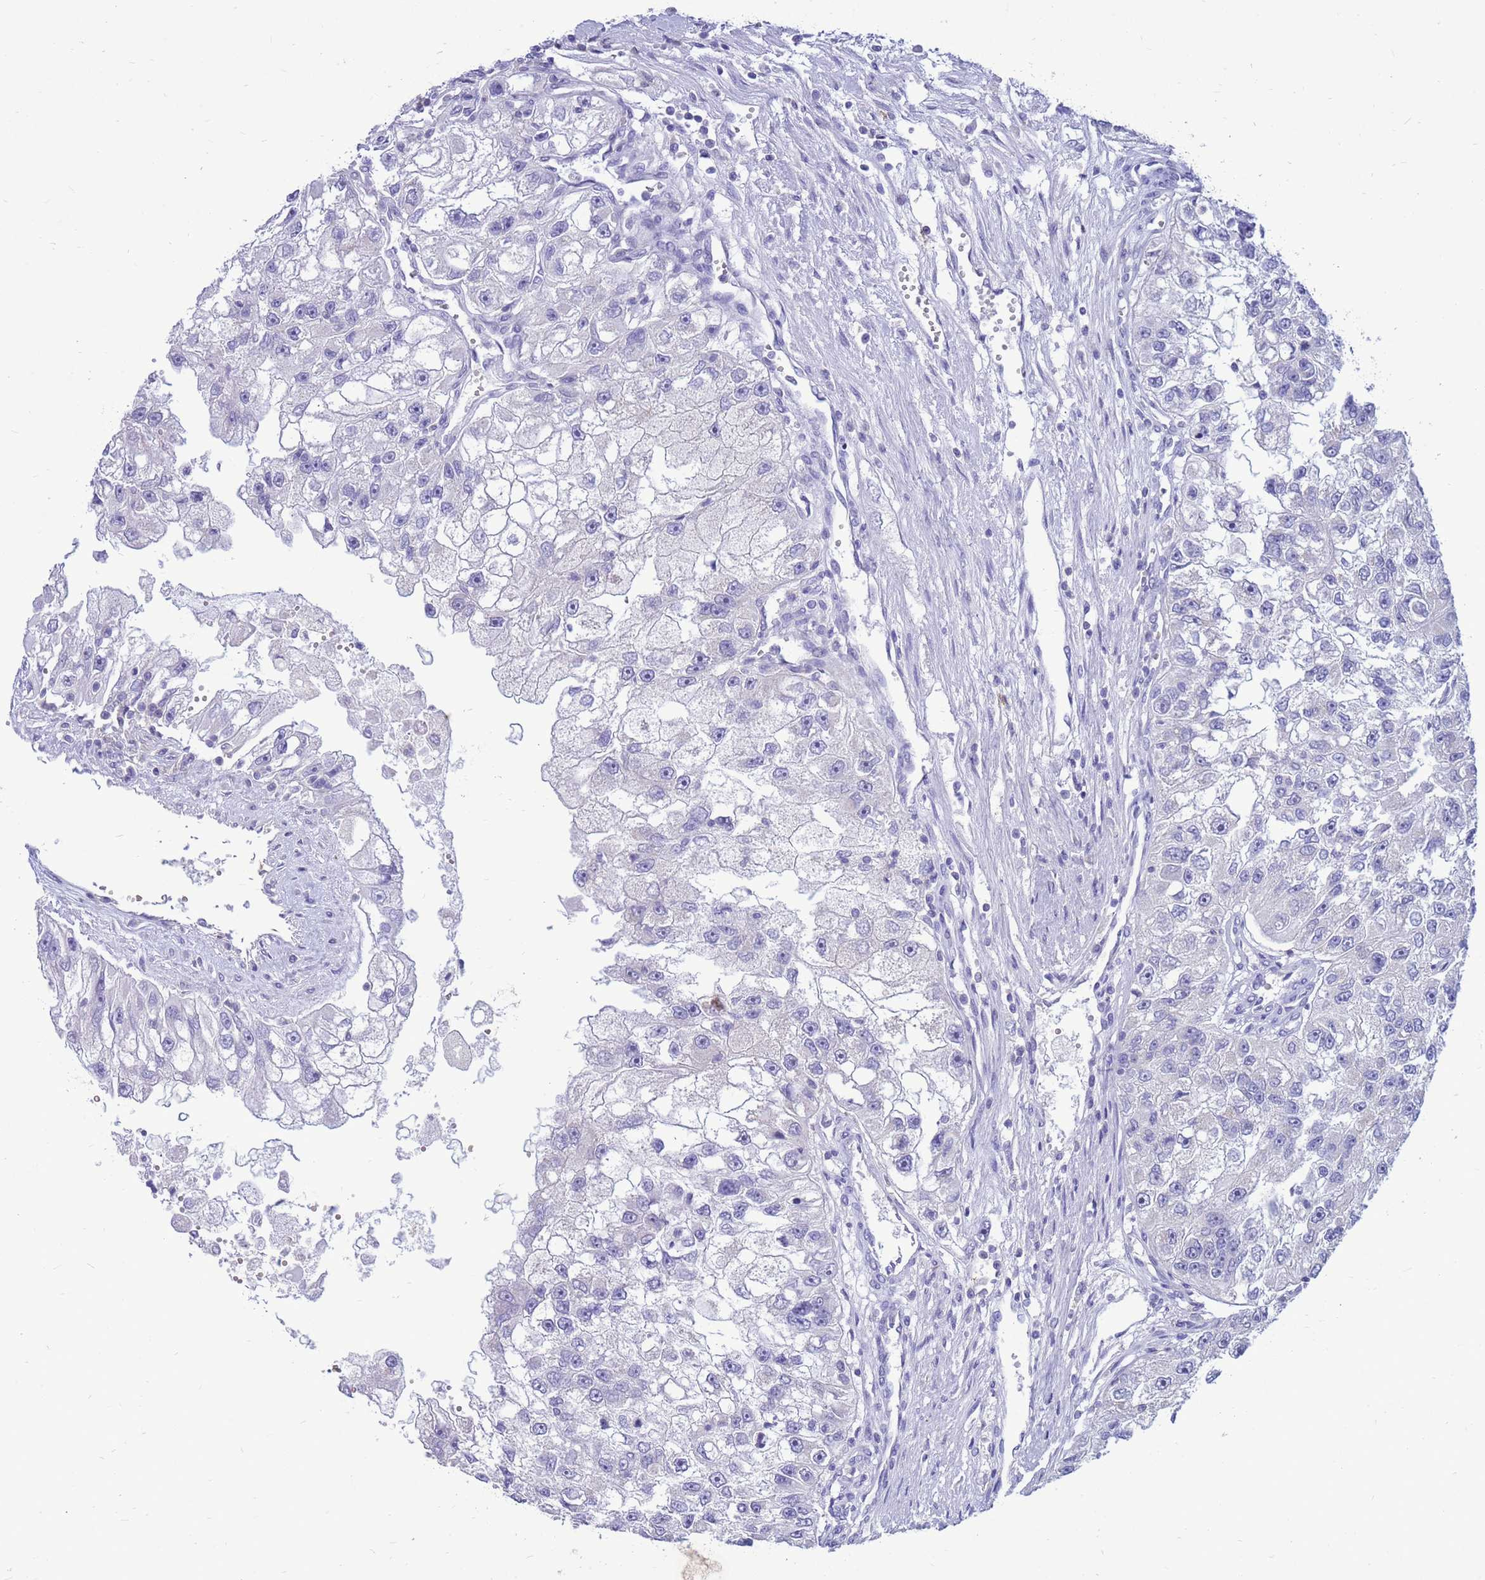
{"staining": {"intensity": "negative", "quantity": "none", "location": "none"}, "tissue": "renal cancer", "cell_type": "Tumor cells", "image_type": "cancer", "snomed": [{"axis": "morphology", "description": "Adenocarcinoma, NOS"}, {"axis": "topography", "description": "Kidney"}], "caption": "DAB immunohistochemical staining of human renal cancer (adenocarcinoma) reveals no significant positivity in tumor cells.", "gene": "PDE10A", "patient": {"sex": "male", "age": 63}}